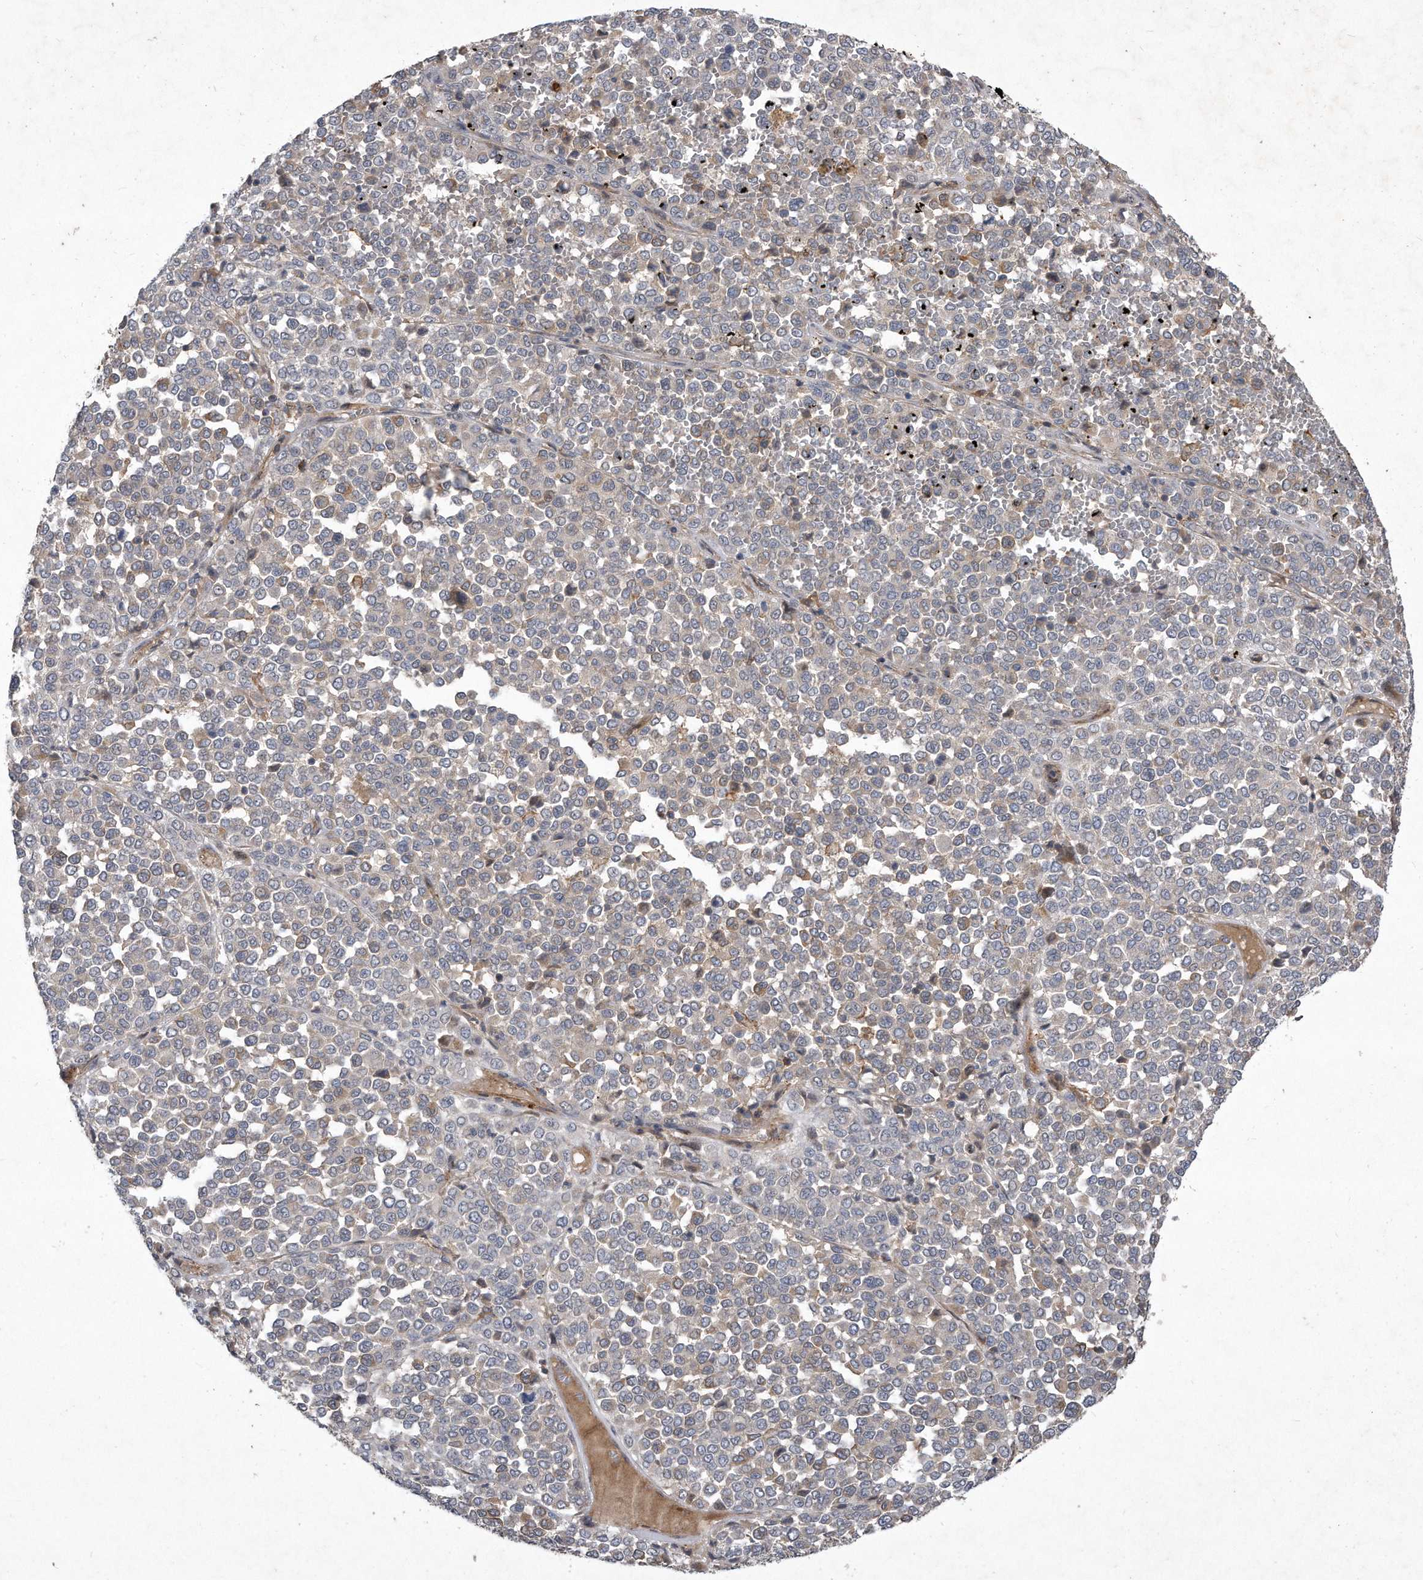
{"staining": {"intensity": "weak", "quantity": "<25%", "location": "cytoplasmic/membranous"}, "tissue": "melanoma", "cell_type": "Tumor cells", "image_type": "cancer", "snomed": [{"axis": "morphology", "description": "Malignant melanoma, Metastatic site"}, {"axis": "topography", "description": "Pancreas"}], "caption": "High magnification brightfield microscopy of malignant melanoma (metastatic site) stained with DAB (brown) and counterstained with hematoxylin (blue): tumor cells show no significant positivity. (Immunohistochemistry, brightfield microscopy, high magnification).", "gene": "PGBD2", "patient": {"sex": "female", "age": 30}}